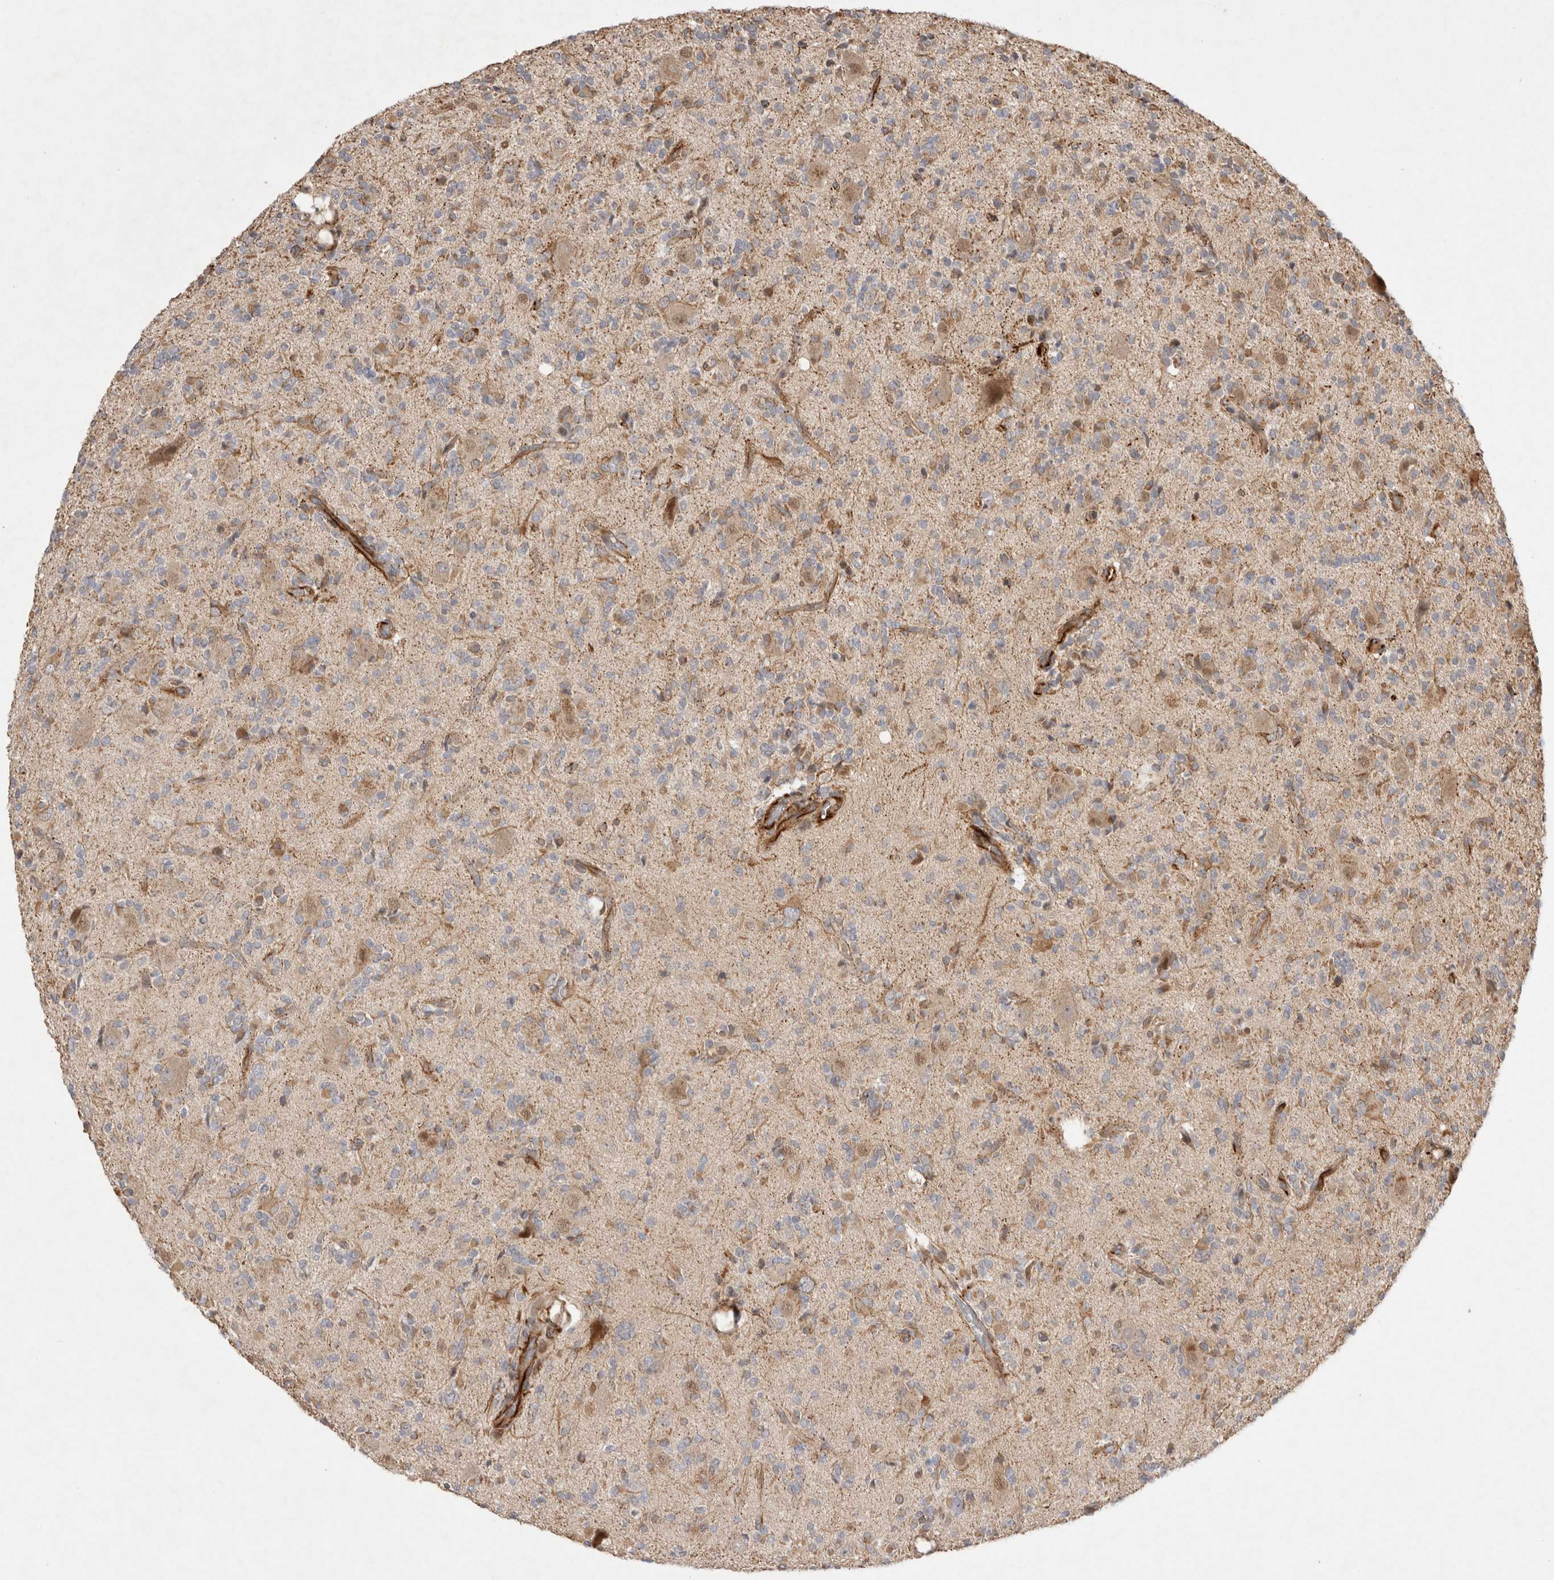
{"staining": {"intensity": "weak", "quantity": "25%-75%", "location": "cytoplasmic/membranous"}, "tissue": "glioma", "cell_type": "Tumor cells", "image_type": "cancer", "snomed": [{"axis": "morphology", "description": "Glioma, malignant, High grade"}, {"axis": "topography", "description": "Brain"}], "caption": "Immunohistochemistry (DAB (3,3'-diaminobenzidine)) staining of human glioma demonstrates weak cytoplasmic/membranous protein expression in approximately 25%-75% of tumor cells. Ihc stains the protein in brown and the nuclei are stained blue.", "gene": "NMU", "patient": {"sex": "male", "age": 34}}